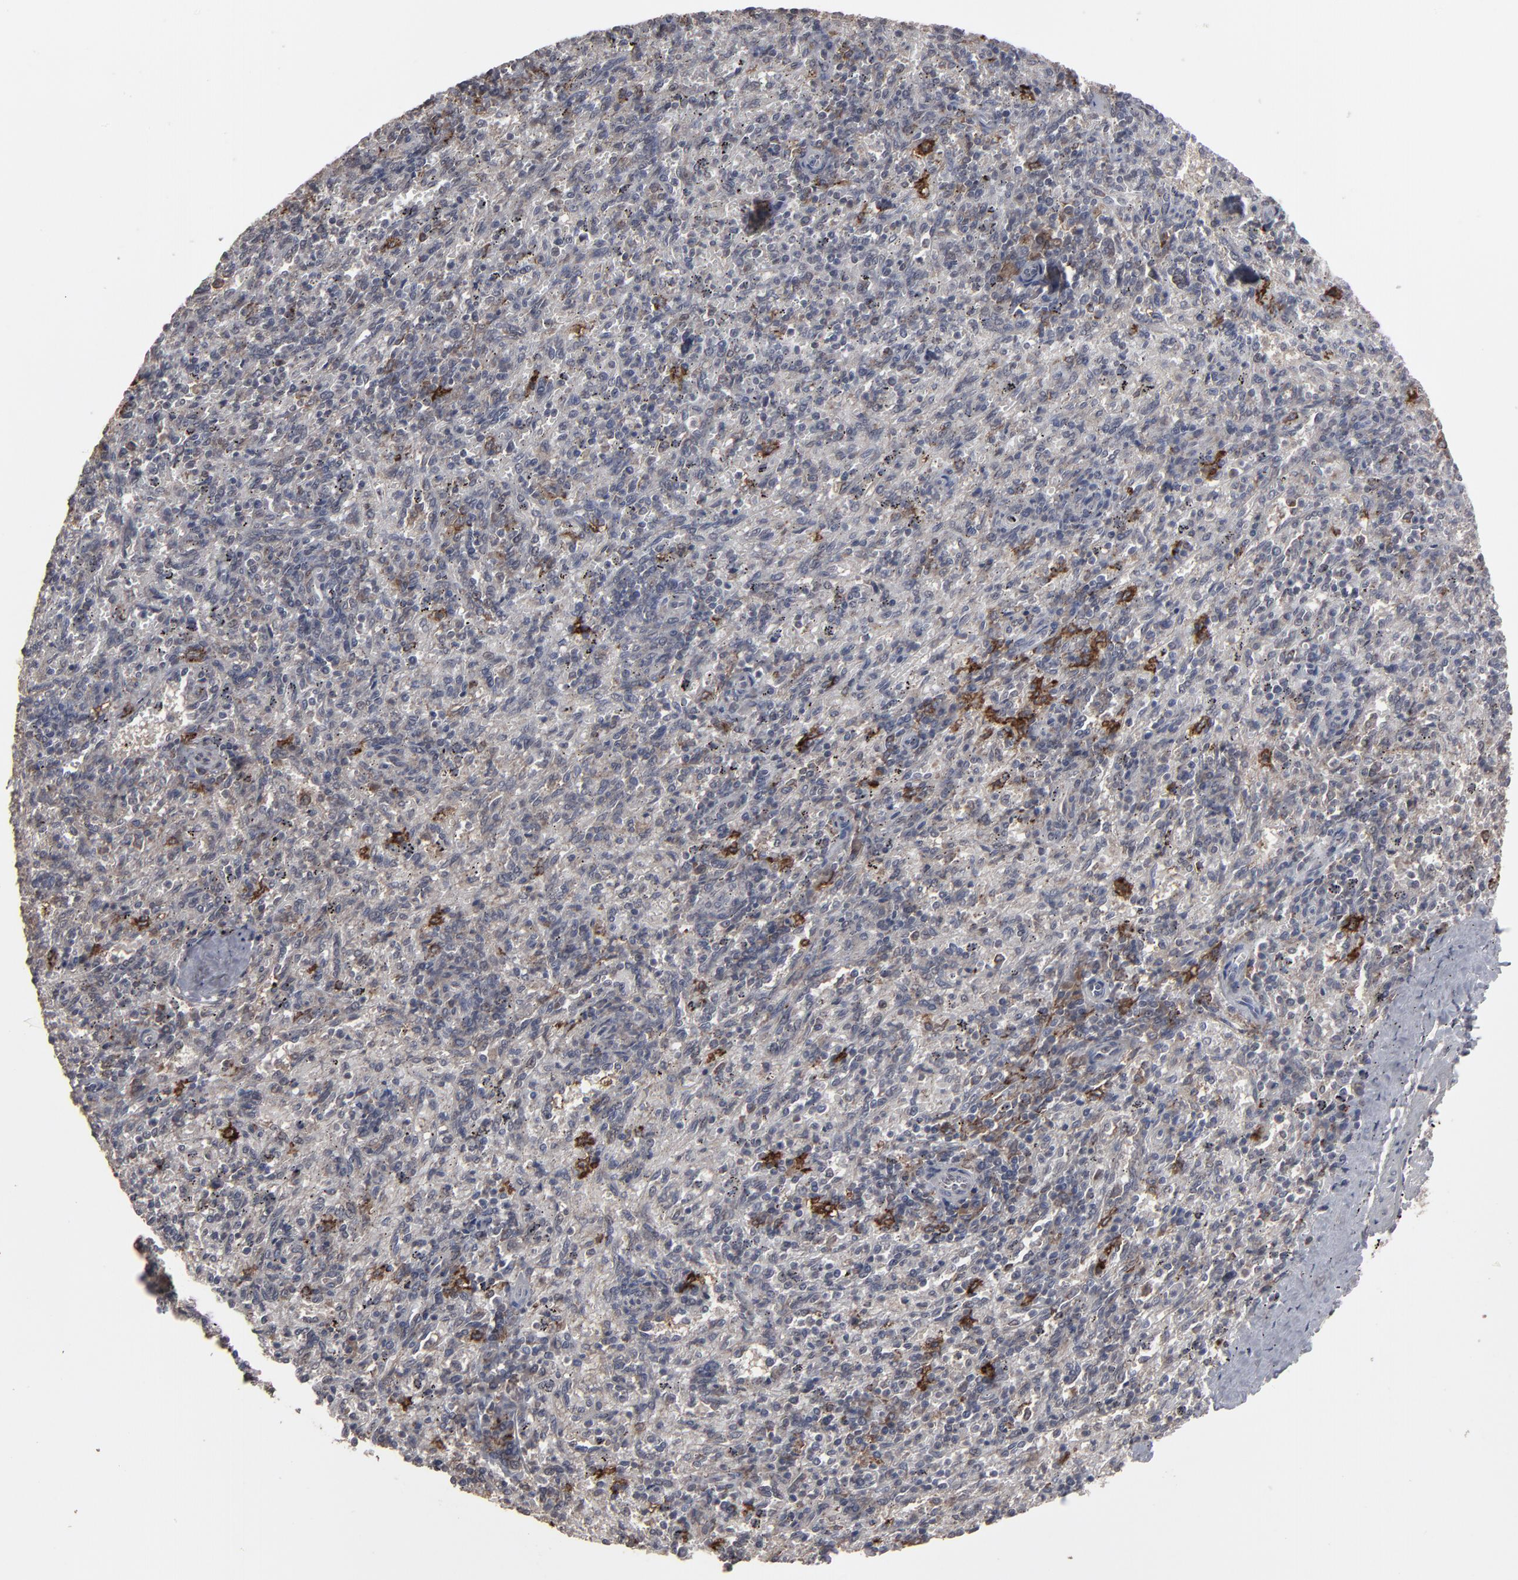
{"staining": {"intensity": "strong", "quantity": "<25%", "location": "cytoplasmic/membranous"}, "tissue": "spleen", "cell_type": "Cells in red pulp", "image_type": "normal", "snomed": [{"axis": "morphology", "description": "Normal tissue, NOS"}, {"axis": "topography", "description": "Spleen"}], "caption": "The micrograph reveals staining of benign spleen, revealing strong cytoplasmic/membranous protein expression (brown color) within cells in red pulp. (IHC, brightfield microscopy, high magnification).", "gene": "SLC22A17", "patient": {"sex": "female", "age": 10}}